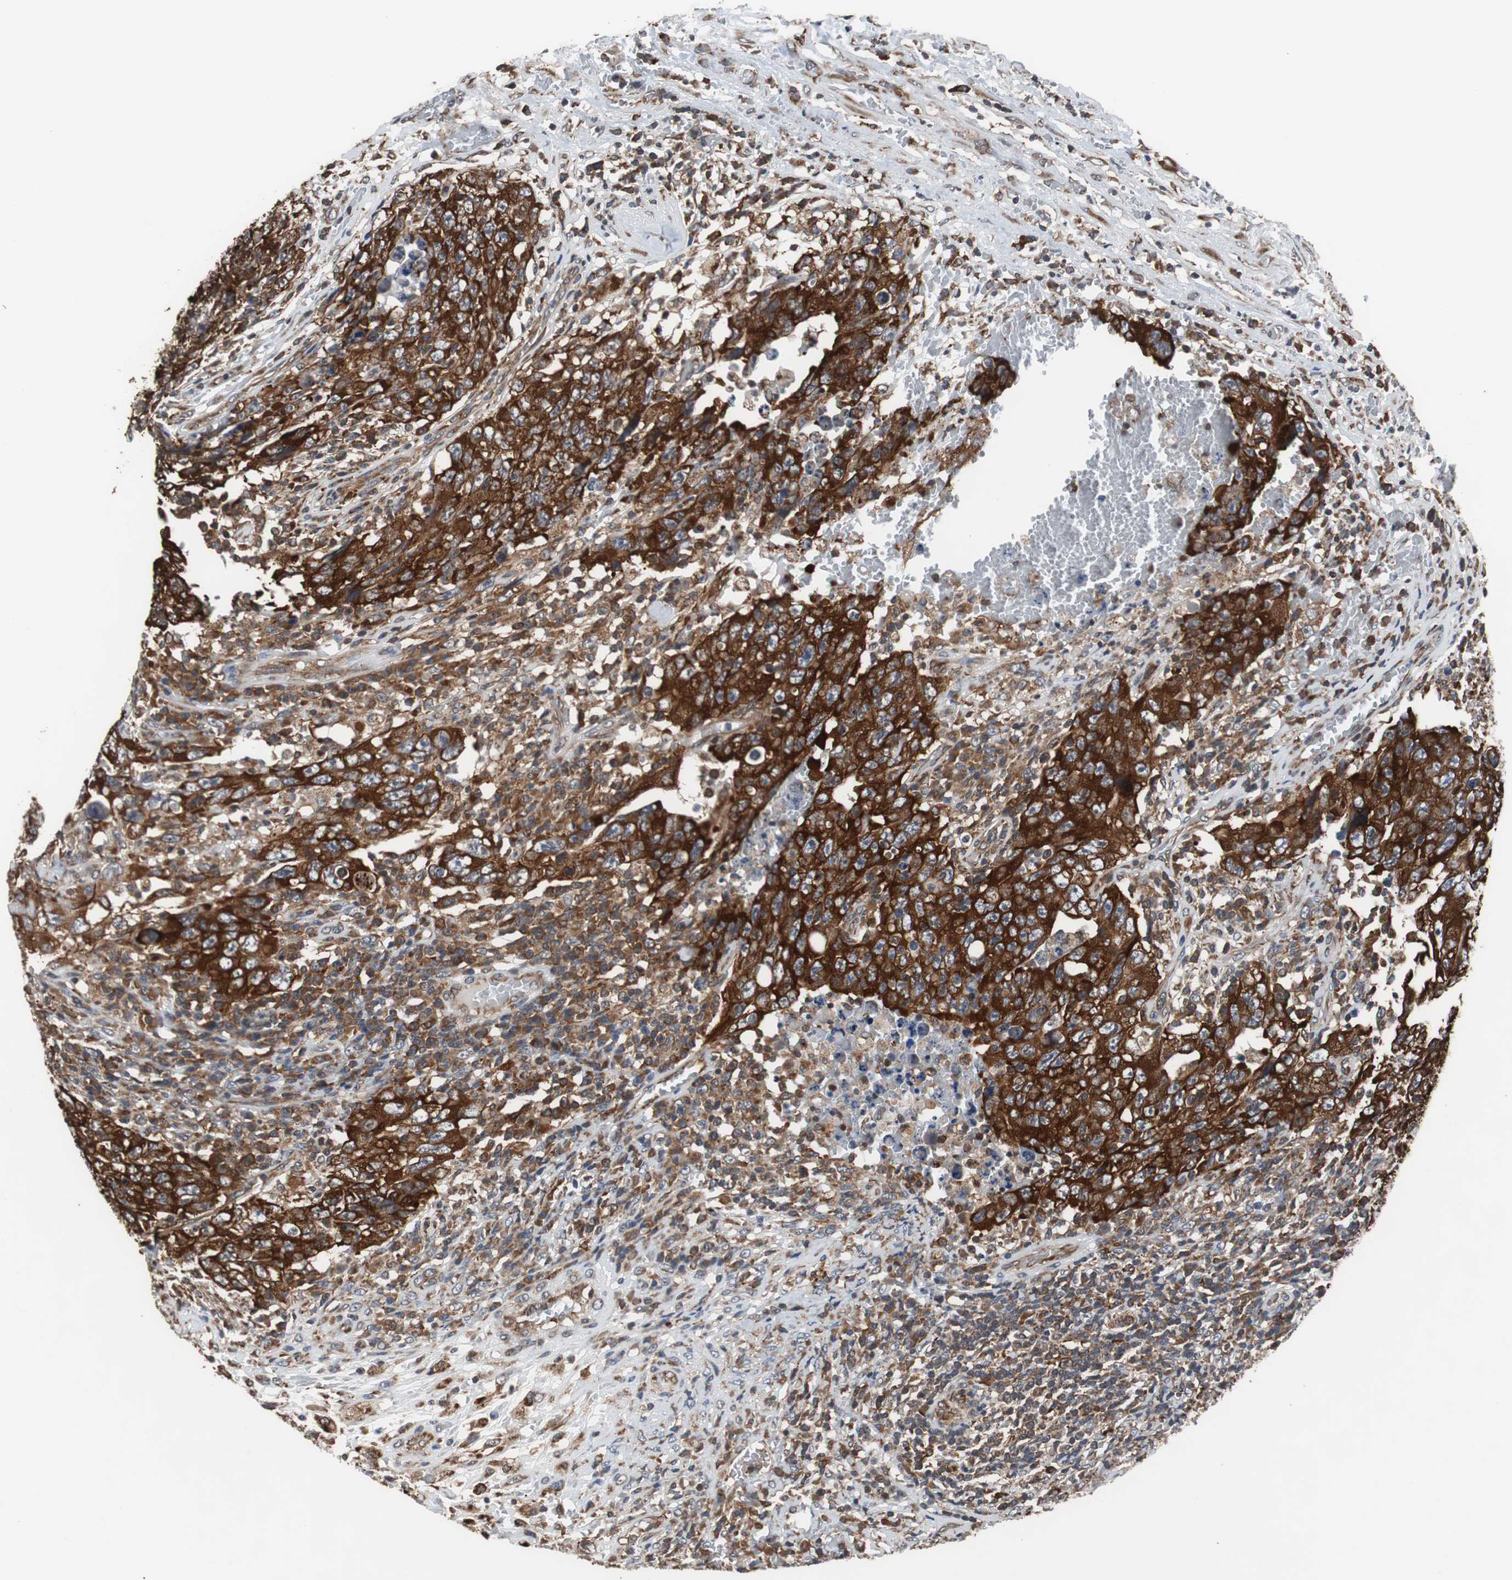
{"staining": {"intensity": "strong", "quantity": ">75%", "location": "cytoplasmic/membranous"}, "tissue": "testis cancer", "cell_type": "Tumor cells", "image_type": "cancer", "snomed": [{"axis": "morphology", "description": "Carcinoma, Embryonal, NOS"}, {"axis": "topography", "description": "Testis"}], "caption": "Immunohistochemistry (DAB) staining of human testis embryonal carcinoma shows strong cytoplasmic/membranous protein positivity in approximately >75% of tumor cells. The staining was performed using DAB to visualize the protein expression in brown, while the nuclei were stained in blue with hematoxylin (Magnification: 20x).", "gene": "USP10", "patient": {"sex": "male", "age": 26}}